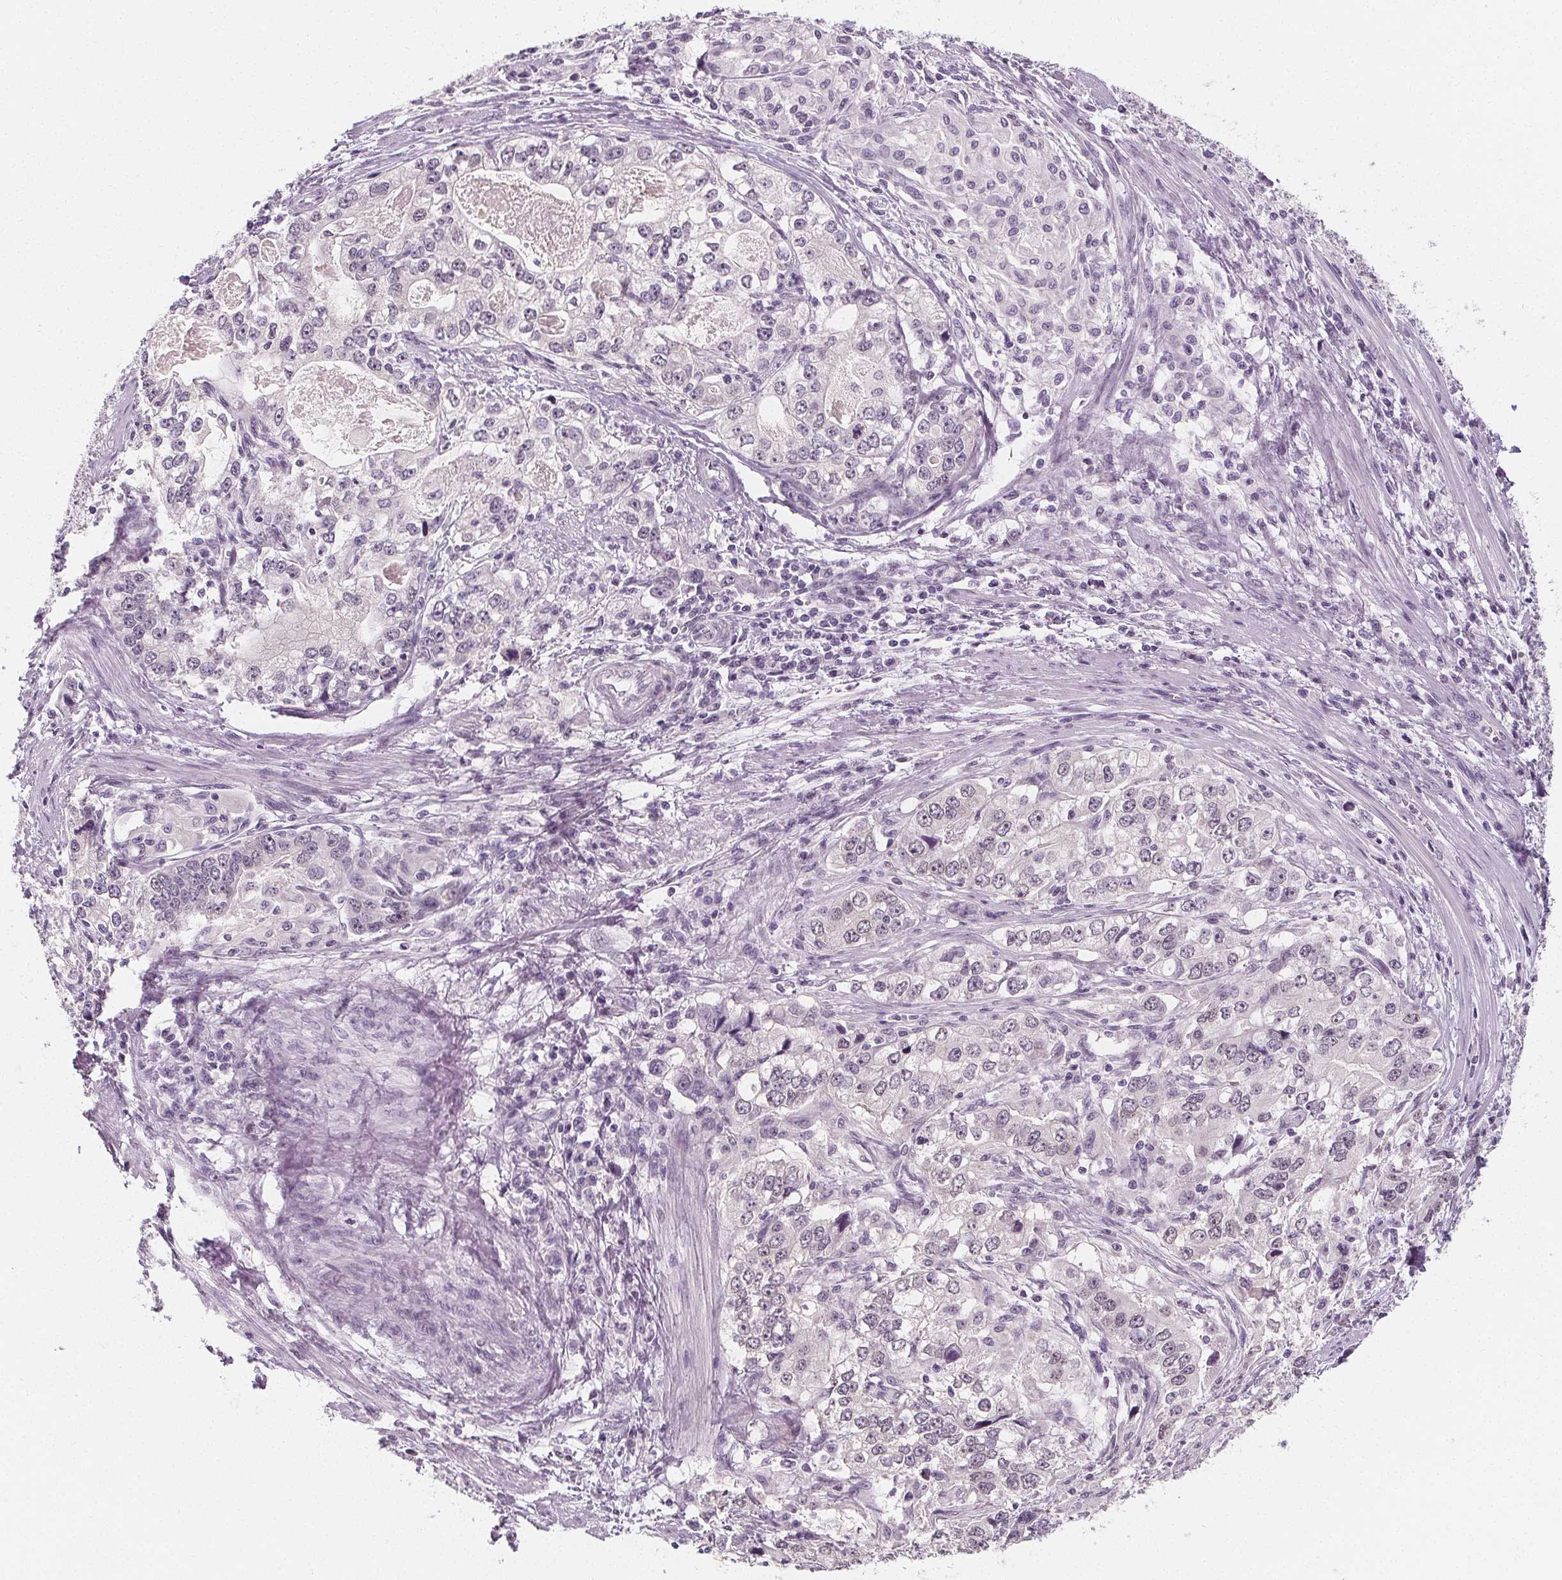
{"staining": {"intensity": "negative", "quantity": "none", "location": "none"}, "tissue": "stomach cancer", "cell_type": "Tumor cells", "image_type": "cancer", "snomed": [{"axis": "morphology", "description": "Adenocarcinoma, NOS"}, {"axis": "topography", "description": "Stomach, lower"}], "caption": "DAB (3,3'-diaminobenzidine) immunohistochemical staining of stomach cancer (adenocarcinoma) exhibits no significant staining in tumor cells.", "gene": "DBX2", "patient": {"sex": "female", "age": 72}}